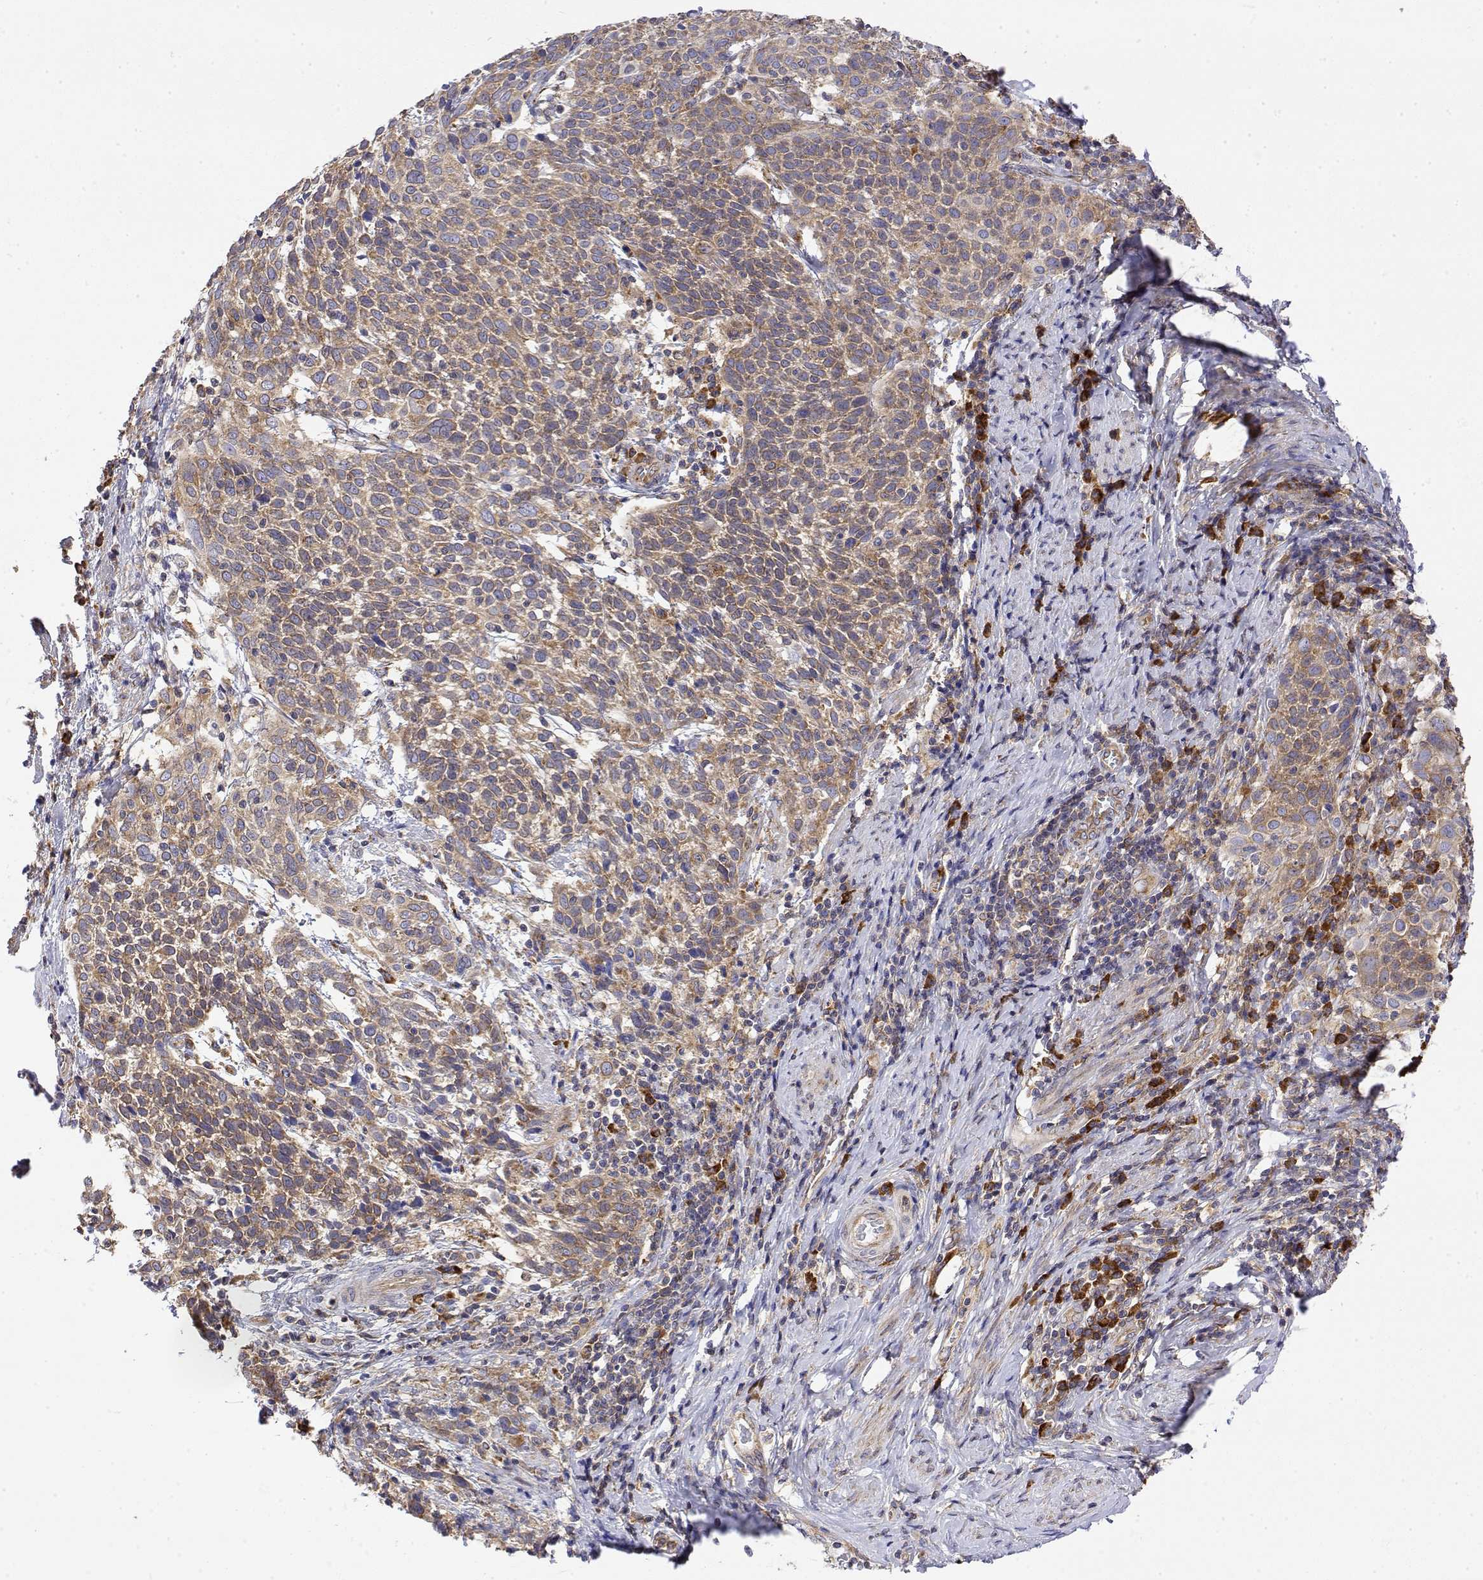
{"staining": {"intensity": "weak", "quantity": ">75%", "location": "cytoplasmic/membranous"}, "tissue": "cervical cancer", "cell_type": "Tumor cells", "image_type": "cancer", "snomed": [{"axis": "morphology", "description": "Squamous cell carcinoma, NOS"}, {"axis": "topography", "description": "Cervix"}], "caption": "IHC histopathology image of cervical cancer stained for a protein (brown), which exhibits low levels of weak cytoplasmic/membranous staining in about >75% of tumor cells.", "gene": "EEF1G", "patient": {"sex": "female", "age": 61}}